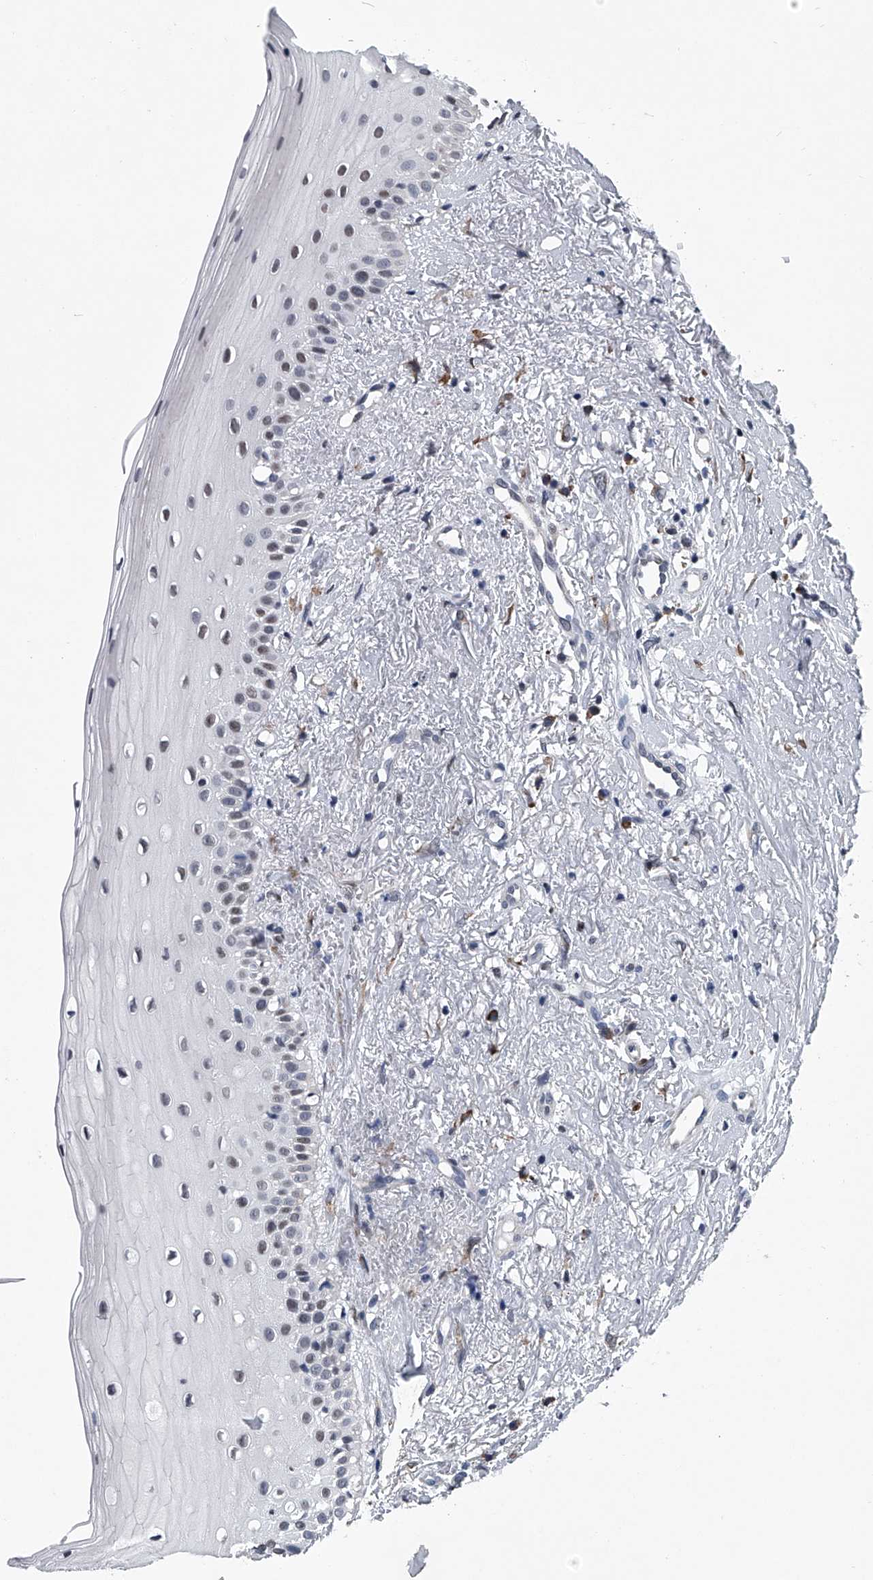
{"staining": {"intensity": "weak", "quantity": "<25%", "location": "cytoplasmic/membranous"}, "tissue": "oral mucosa", "cell_type": "Squamous epithelial cells", "image_type": "normal", "snomed": [{"axis": "morphology", "description": "Normal tissue, NOS"}, {"axis": "topography", "description": "Oral tissue"}], "caption": "DAB immunohistochemical staining of unremarkable human oral mucosa displays no significant positivity in squamous epithelial cells.", "gene": "PPP2R5D", "patient": {"sex": "female", "age": 63}}